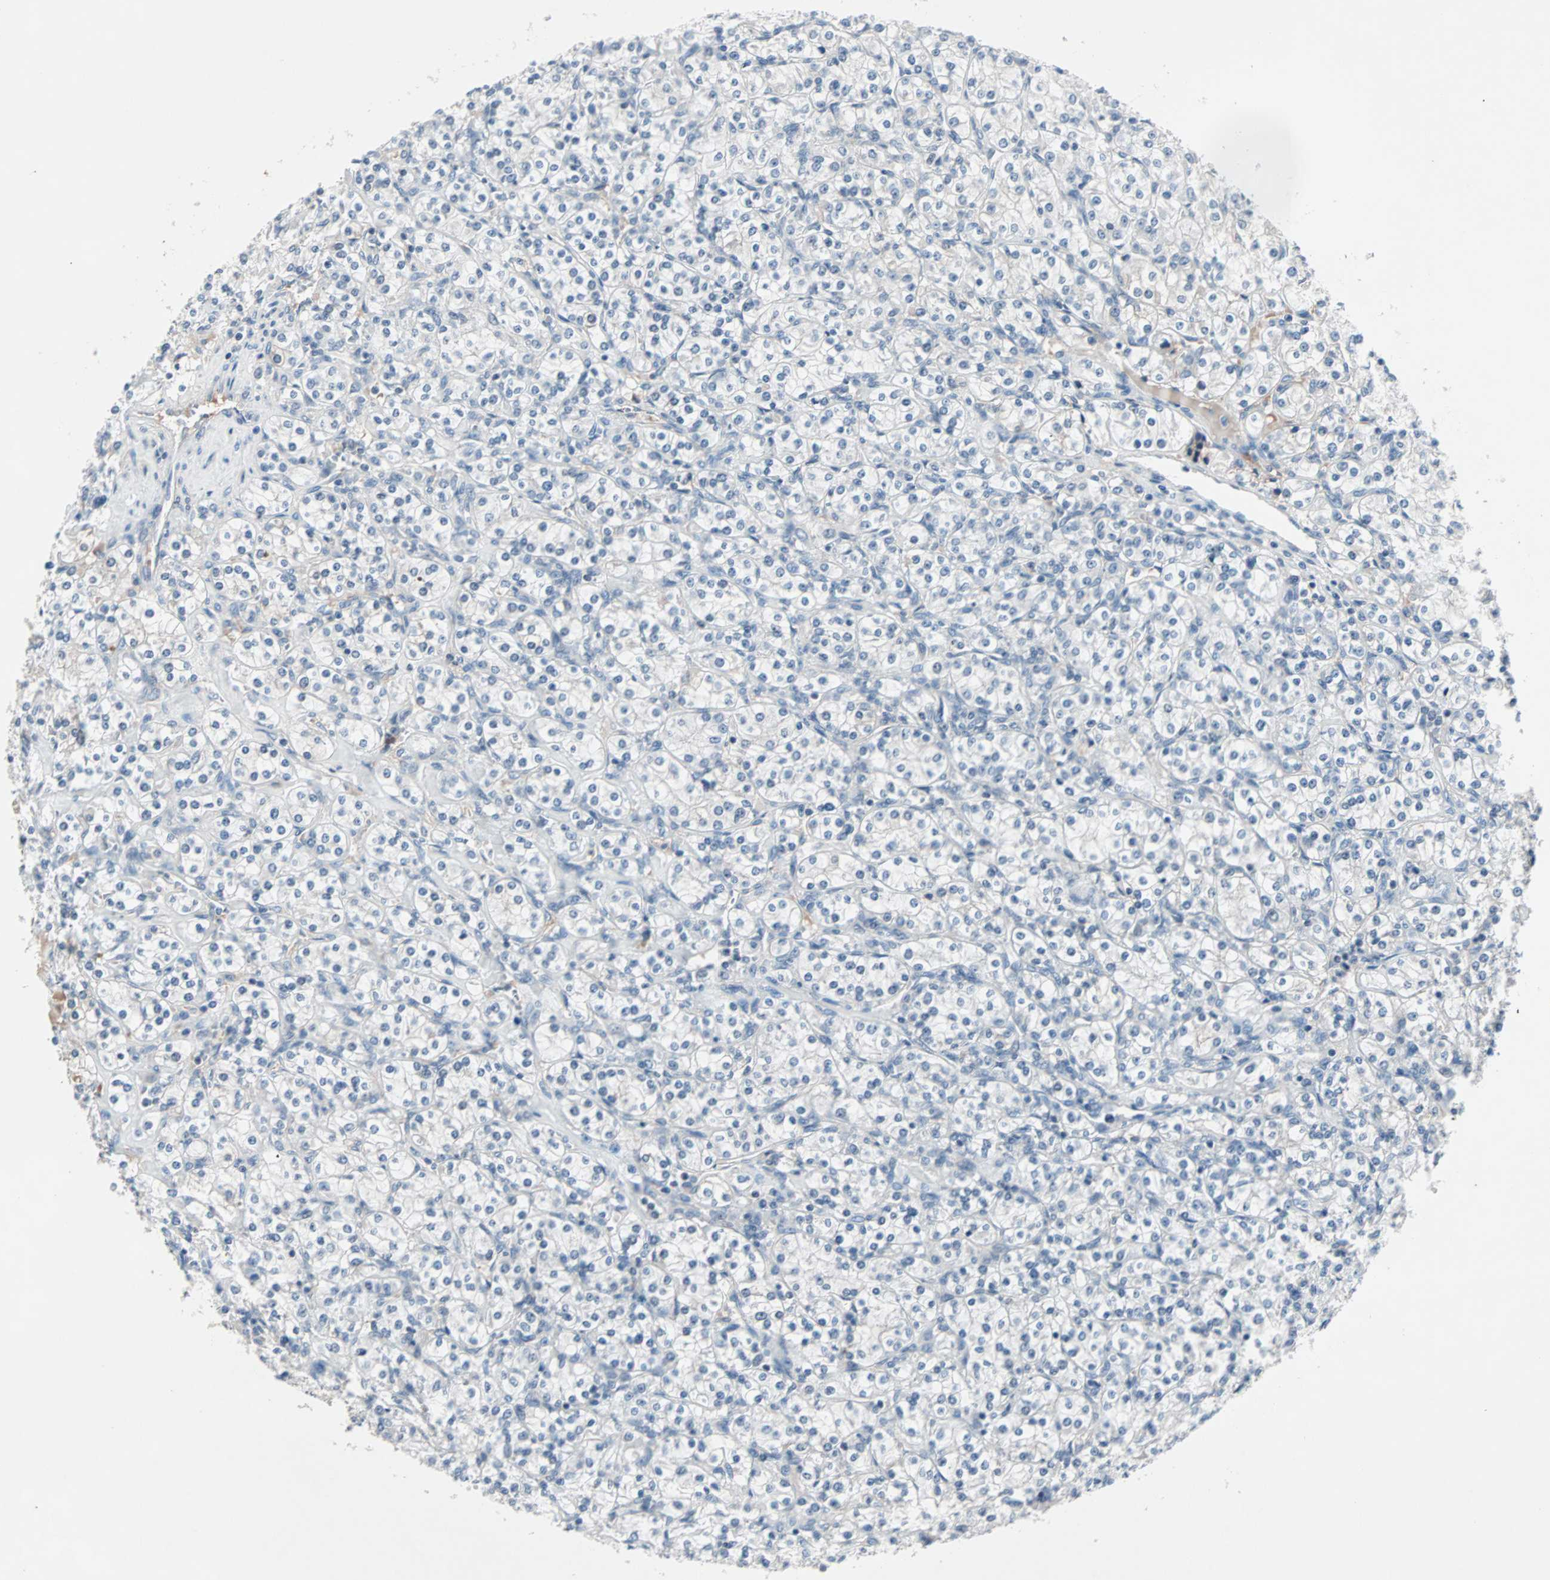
{"staining": {"intensity": "negative", "quantity": "none", "location": "none"}, "tissue": "renal cancer", "cell_type": "Tumor cells", "image_type": "cancer", "snomed": [{"axis": "morphology", "description": "Adenocarcinoma, NOS"}, {"axis": "topography", "description": "Kidney"}], "caption": "Immunohistochemical staining of renal cancer (adenocarcinoma) demonstrates no significant staining in tumor cells.", "gene": "CCNE2", "patient": {"sex": "male", "age": 77}}